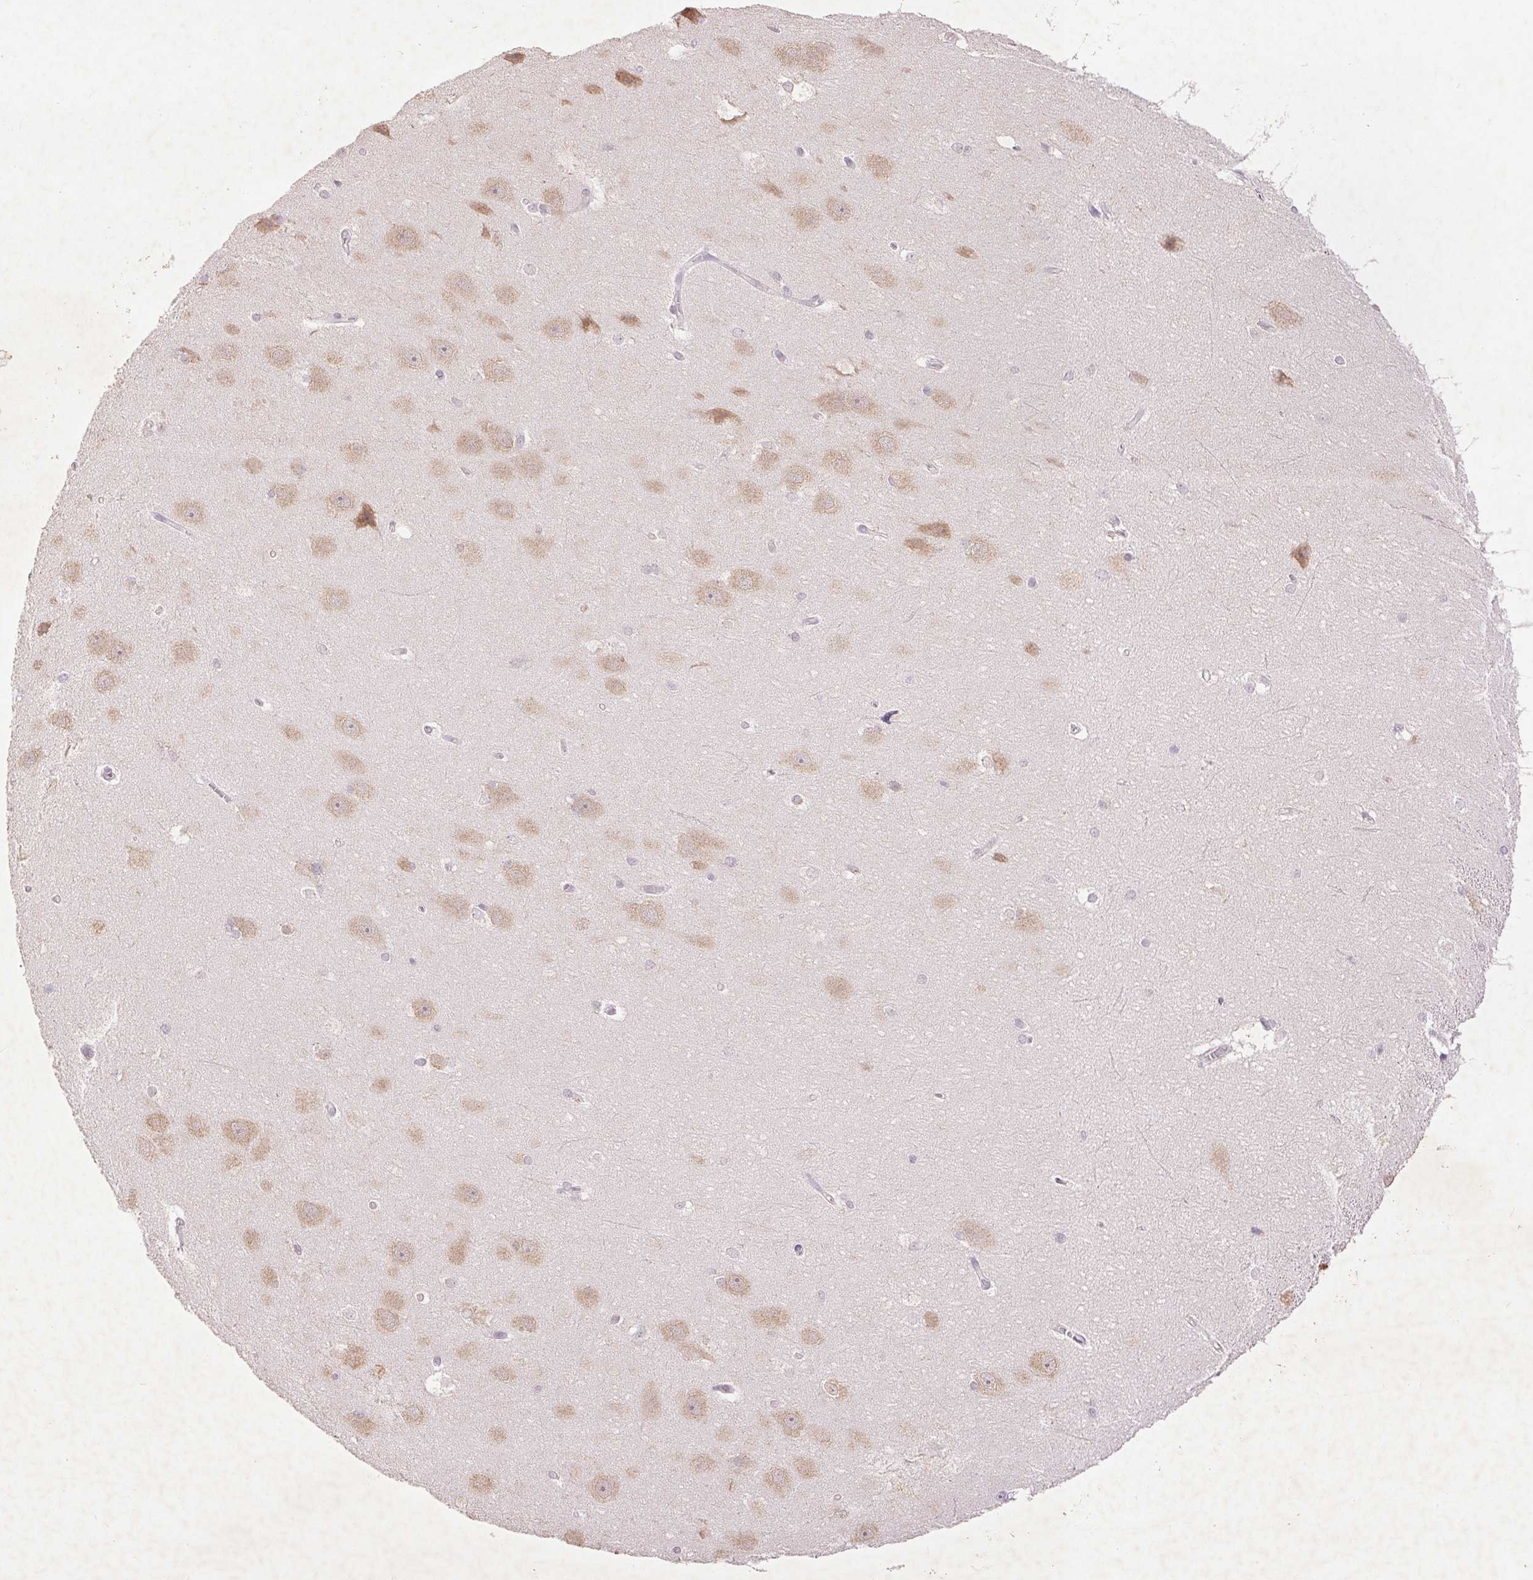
{"staining": {"intensity": "negative", "quantity": "none", "location": "none"}, "tissue": "hippocampus", "cell_type": "Glial cells", "image_type": "normal", "snomed": [{"axis": "morphology", "description": "Normal tissue, NOS"}, {"axis": "topography", "description": "Cerebral cortex"}, {"axis": "topography", "description": "Hippocampus"}], "caption": "The image exhibits no staining of glial cells in benign hippocampus.", "gene": "FAM168B", "patient": {"sex": "female", "age": 19}}